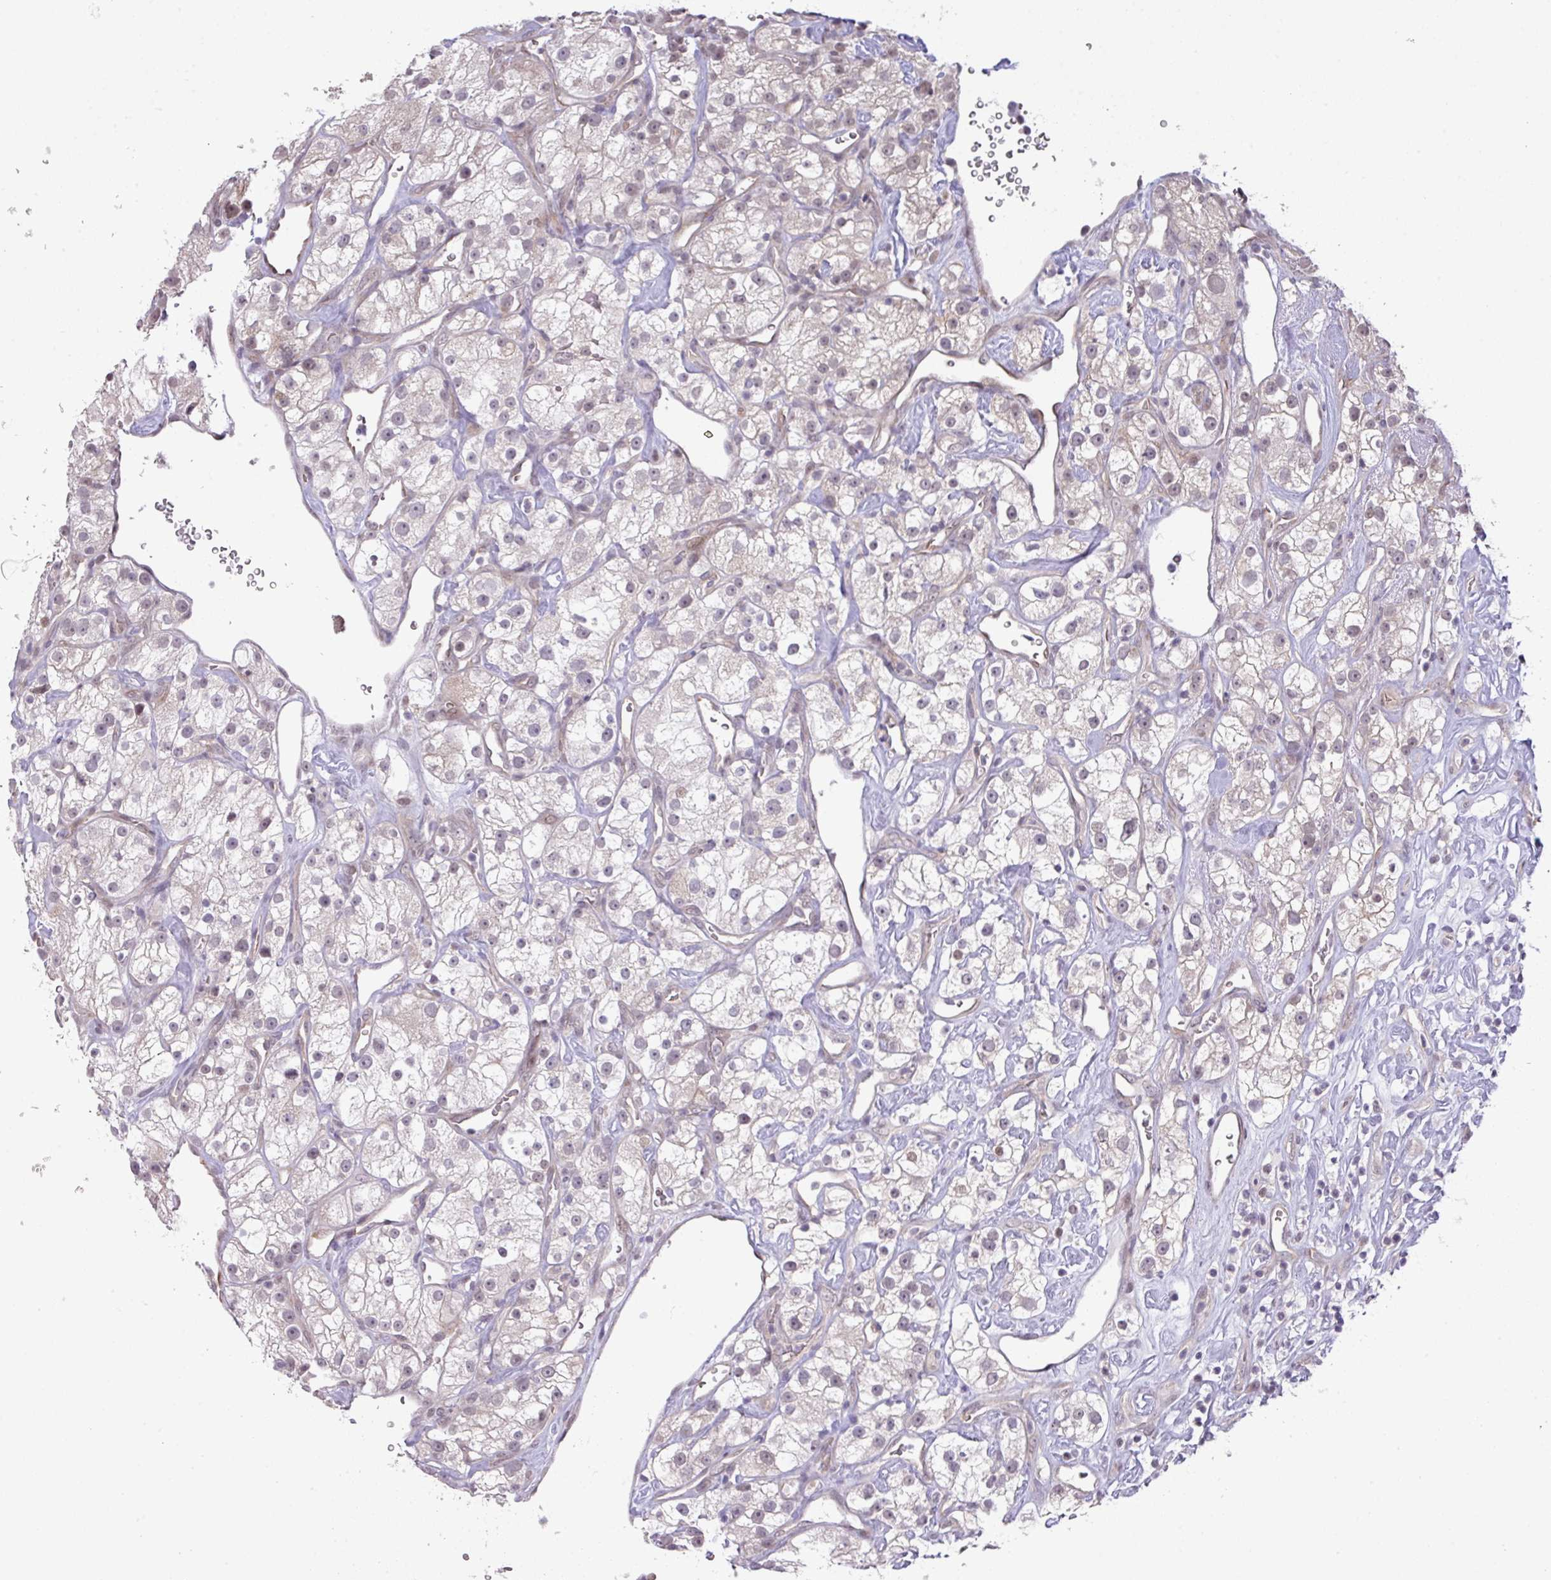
{"staining": {"intensity": "weak", "quantity": ">75%", "location": "cytoplasmic/membranous,nuclear"}, "tissue": "renal cancer", "cell_type": "Tumor cells", "image_type": "cancer", "snomed": [{"axis": "morphology", "description": "Adenocarcinoma, NOS"}, {"axis": "topography", "description": "Kidney"}], "caption": "The histopathology image displays immunohistochemical staining of renal cancer (adenocarcinoma). There is weak cytoplasmic/membranous and nuclear staining is identified in approximately >75% of tumor cells.", "gene": "ANKRD13B", "patient": {"sex": "male", "age": 77}}